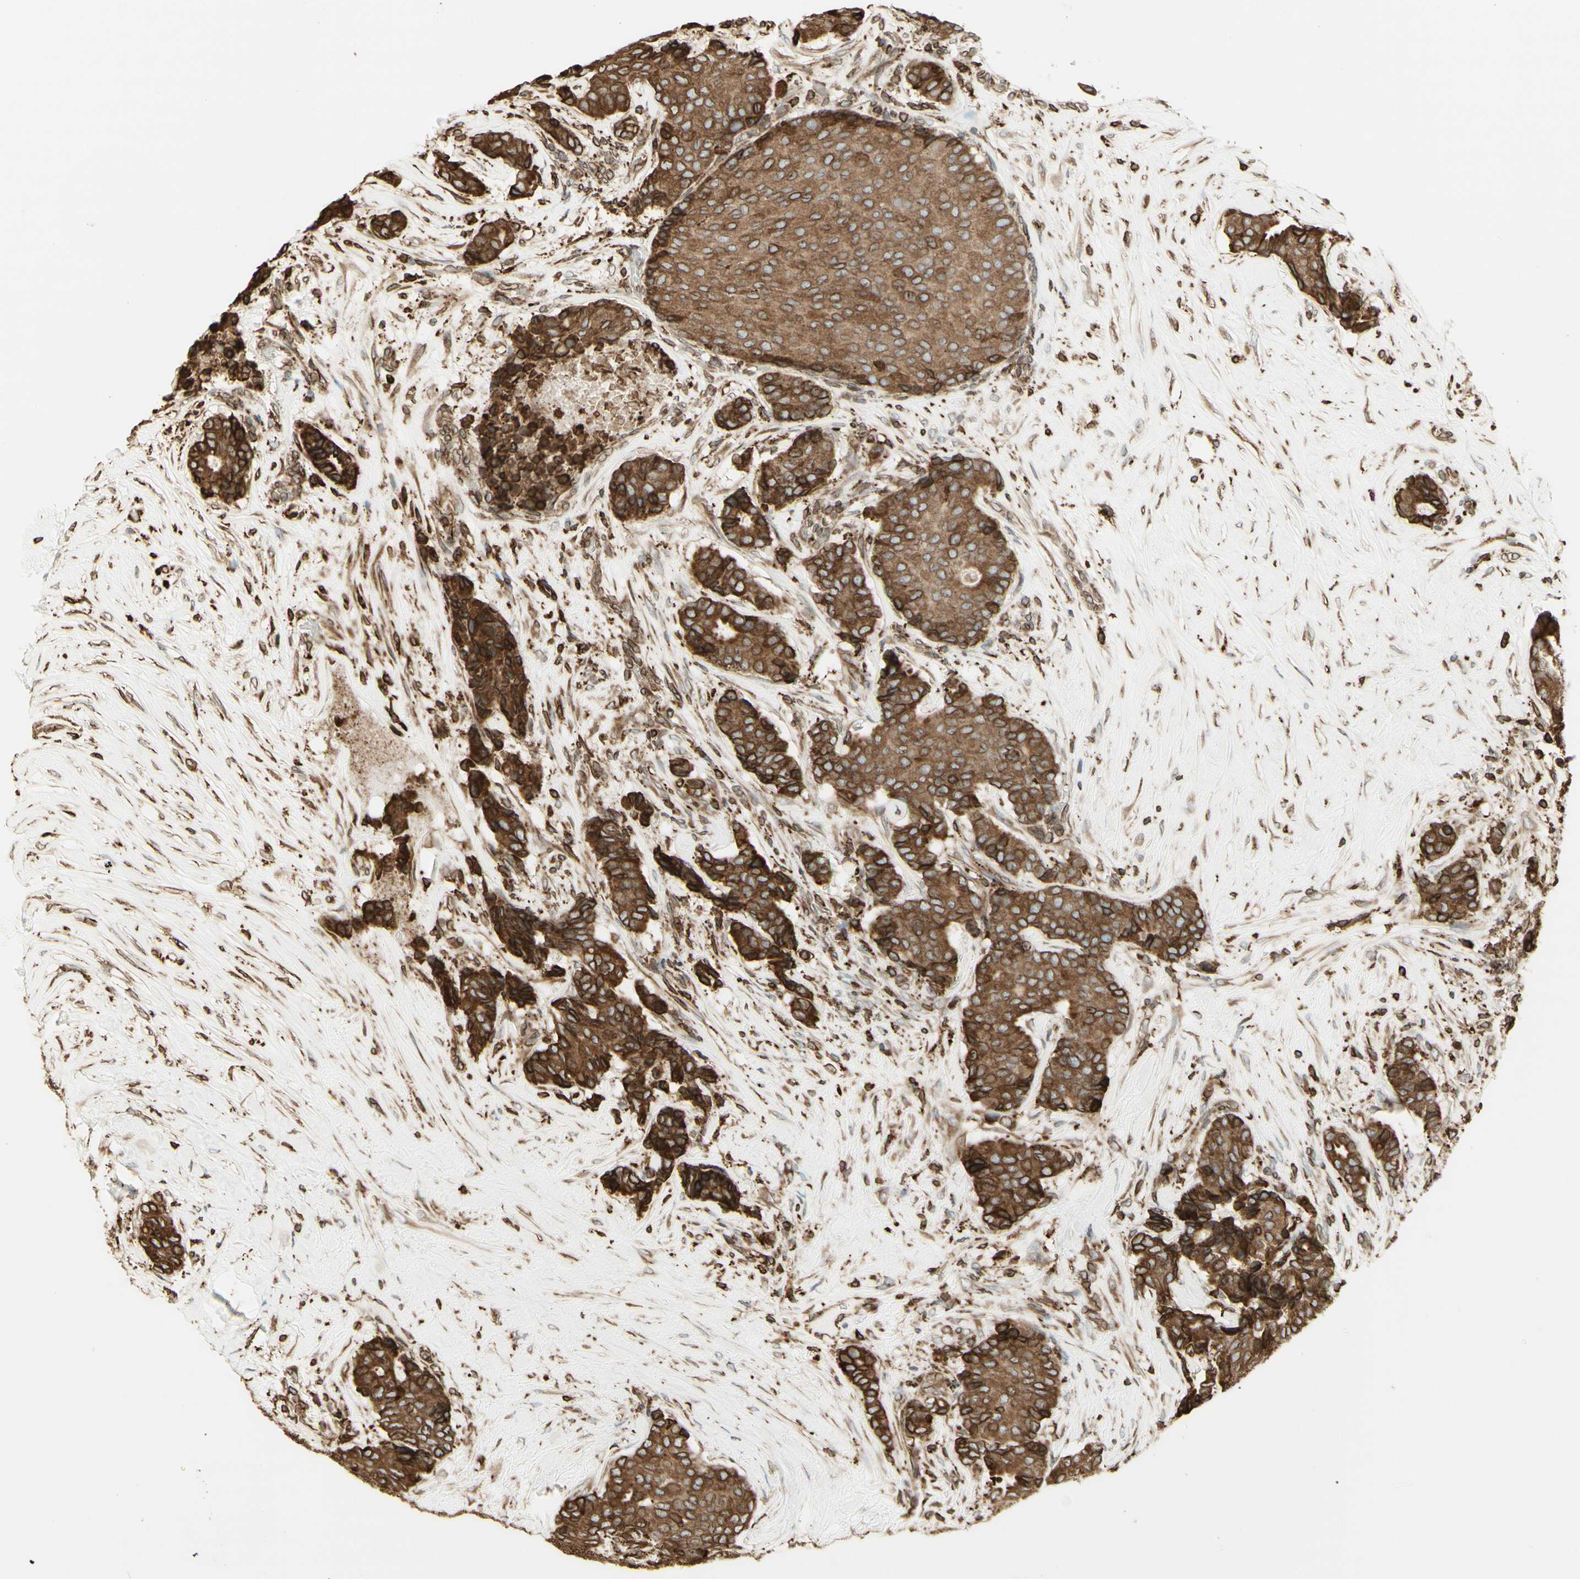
{"staining": {"intensity": "moderate", "quantity": ">75%", "location": "cytoplasmic/membranous"}, "tissue": "breast cancer", "cell_type": "Tumor cells", "image_type": "cancer", "snomed": [{"axis": "morphology", "description": "Duct carcinoma"}, {"axis": "topography", "description": "Breast"}], "caption": "Immunohistochemical staining of human breast cancer shows moderate cytoplasmic/membranous protein positivity in about >75% of tumor cells.", "gene": "CANX", "patient": {"sex": "female", "age": 75}}